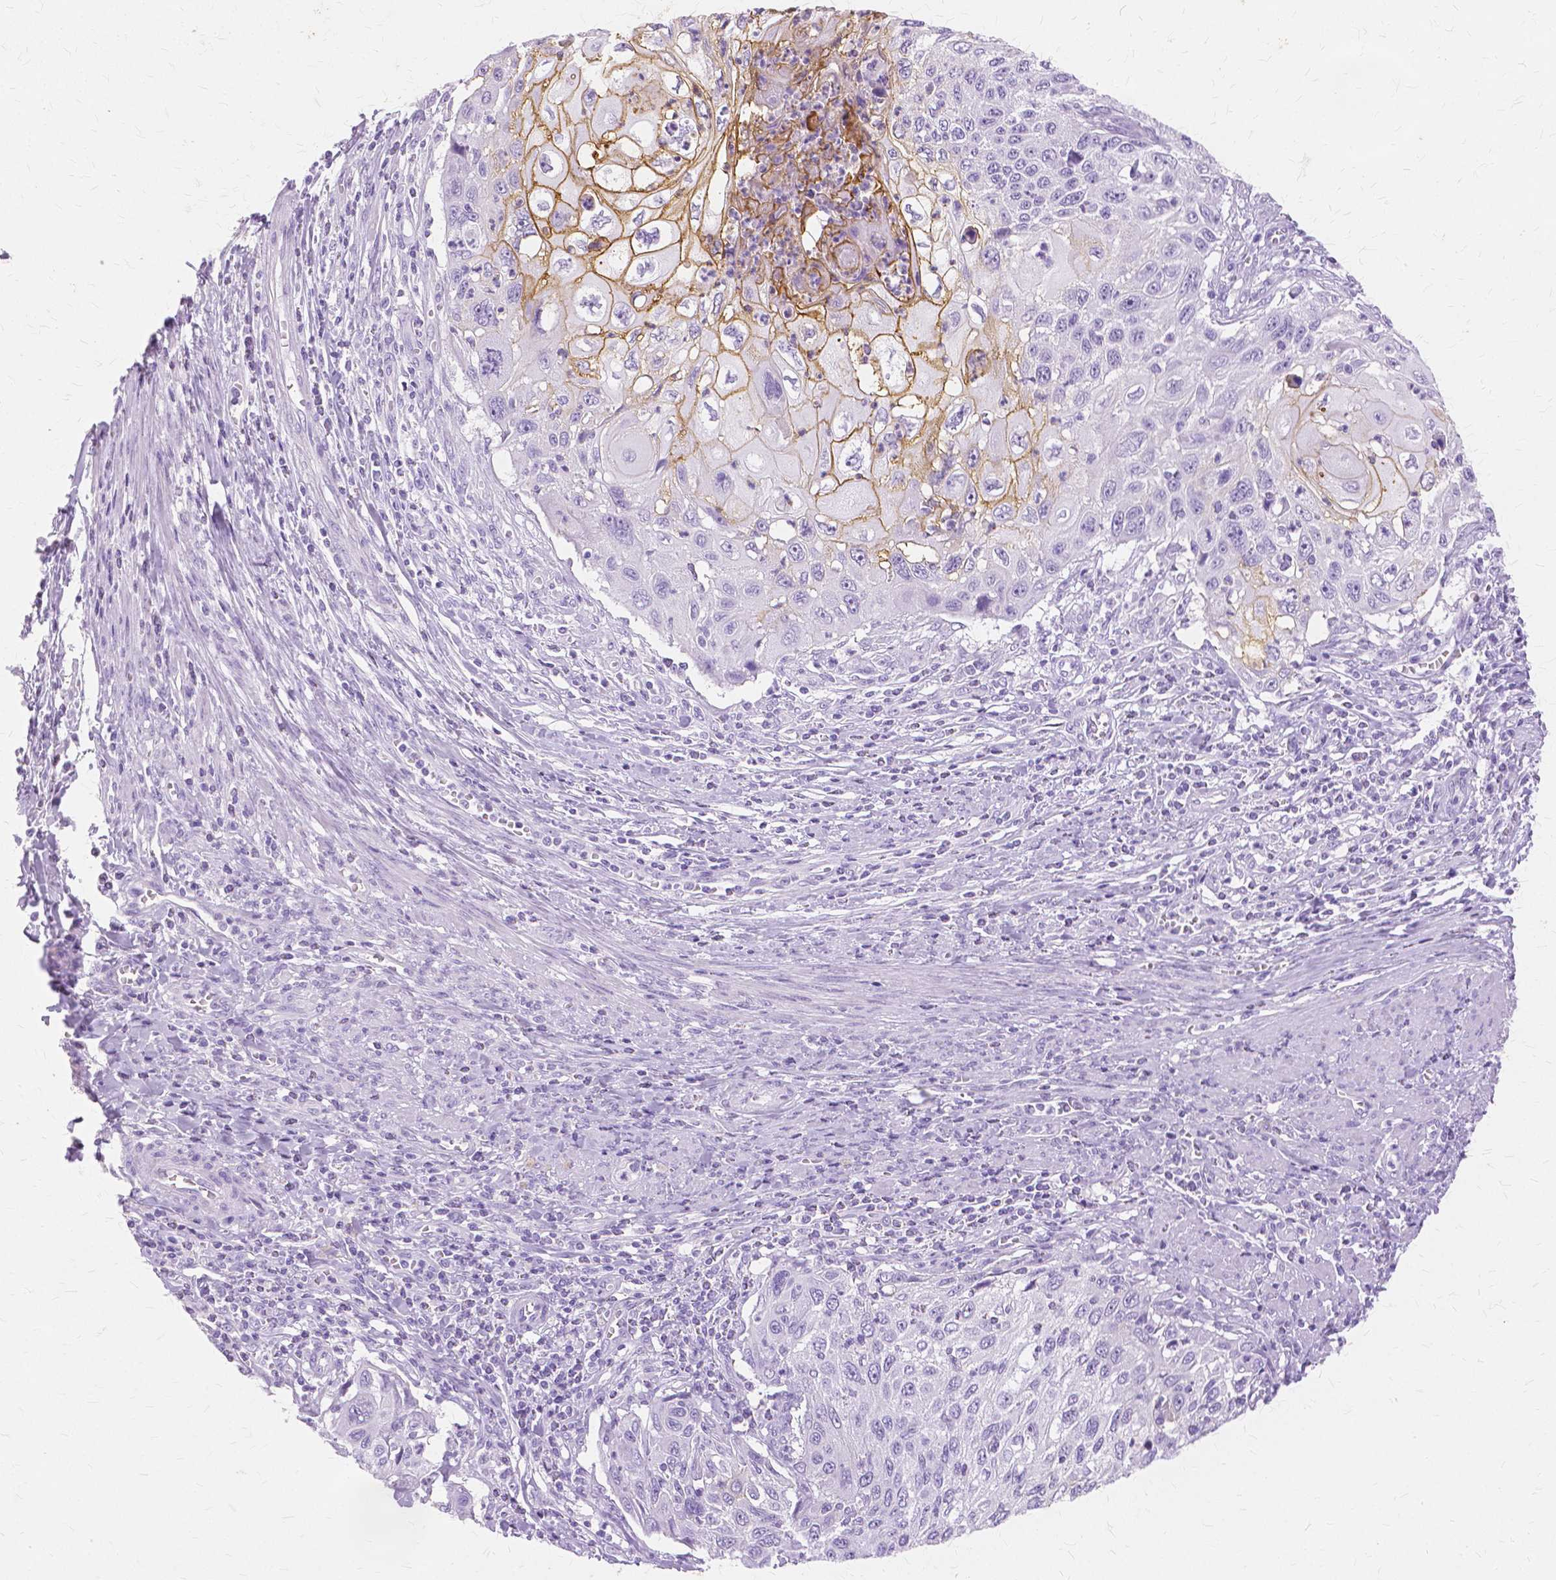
{"staining": {"intensity": "moderate", "quantity": "25%-75%", "location": "cytoplasmic/membranous"}, "tissue": "cervical cancer", "cell_type": "Tumor cells", "image_type": "cancer", "snomed": [{"axis": "morphology", "description": "Squamous cell carcinoma, NOS"}, {"axis": "topography", "description": "Cervix"}], "caption": "The micrograph reveals a brown stain indicating the presence of a protein in the cytoplasmic/membranous of tumor cells in cervical cancer (squamous cell carcinoma).", "gene": "TGM1", "patient": {"sex": "female", "age": 70}}